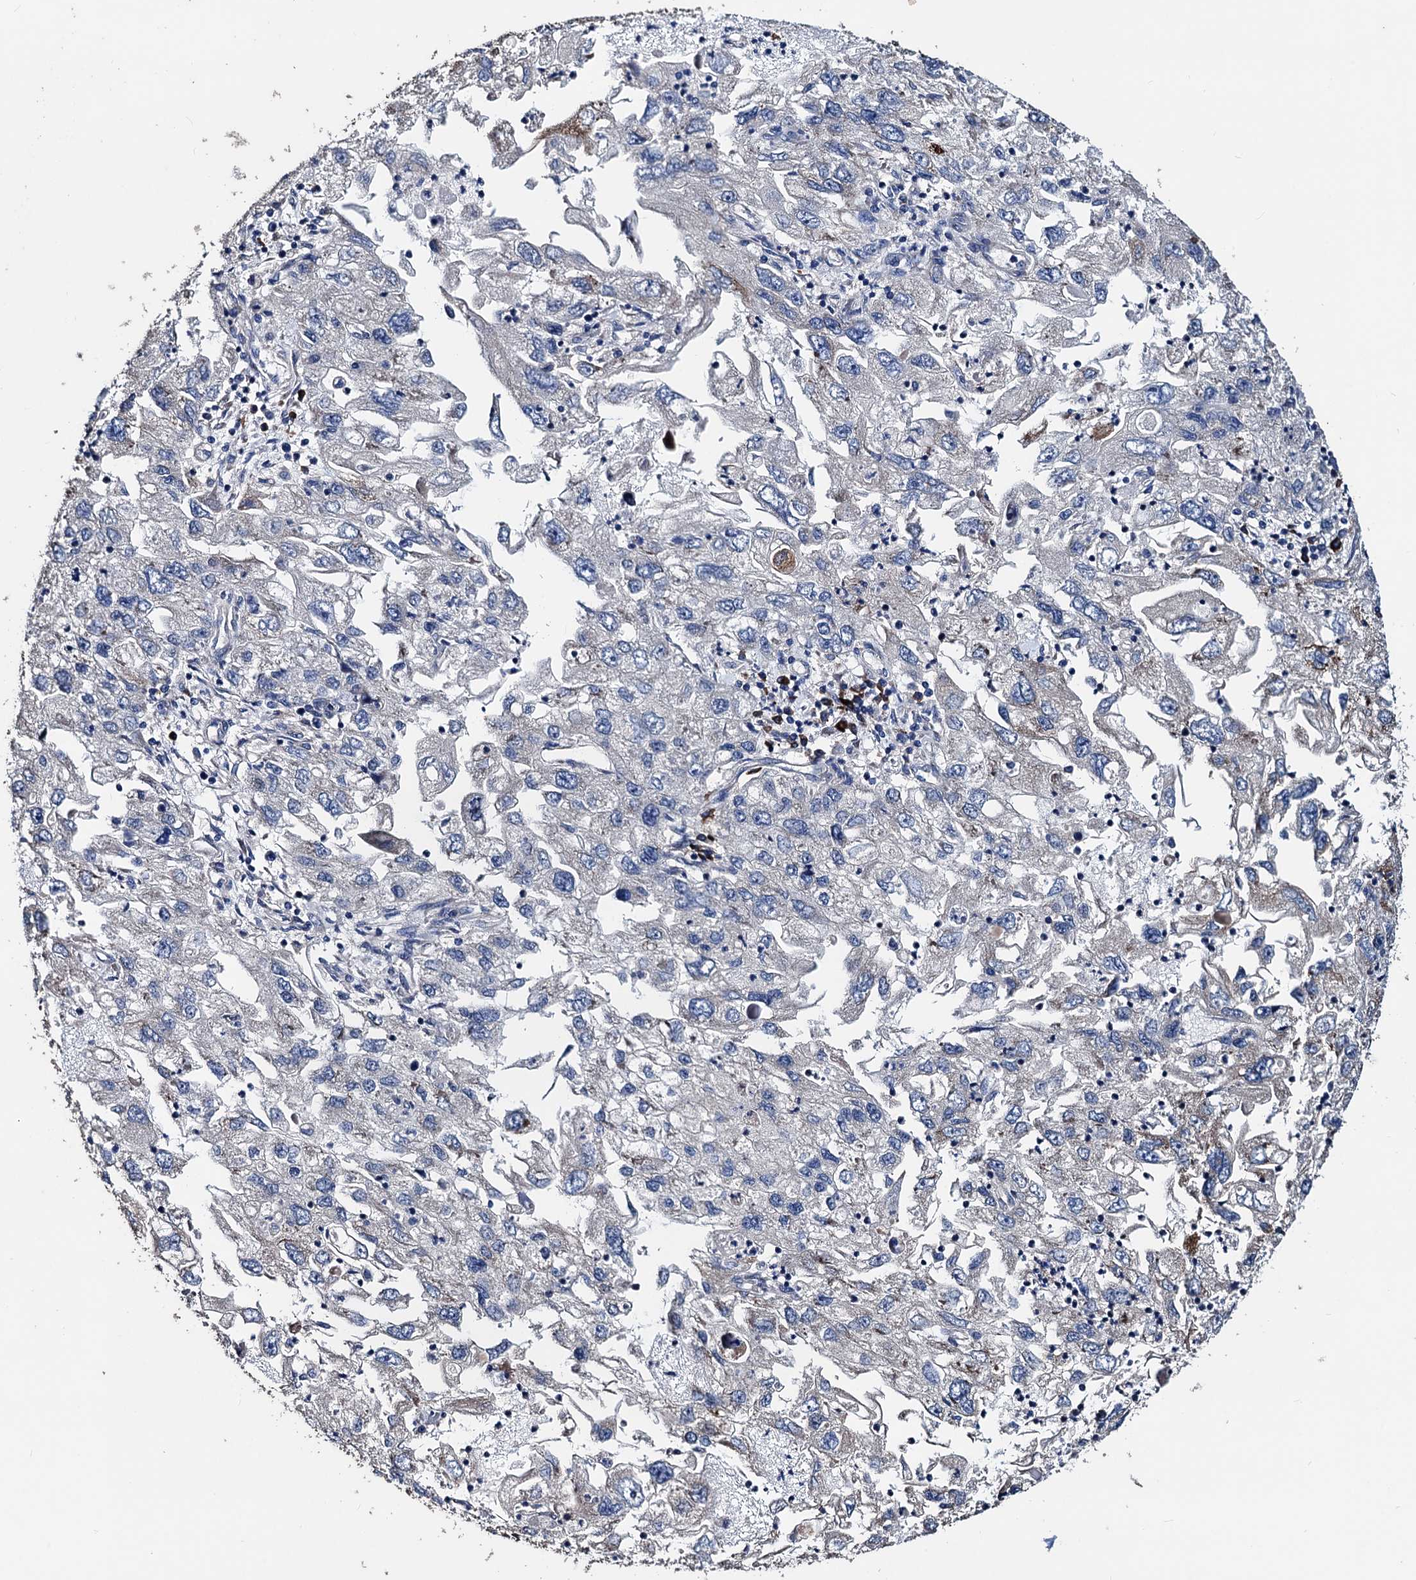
{"staining": {"intensity": "negative", "quantity": "none", "location": "none"}, "tissue": "endometrial cancer", "cell_type": "Tumor cells", "image_type": "cancer", "snomed": [{"axis": "morphology", "description": "Adenocarcinoma, NOS"}, {"axis": "topography", "description": "Endometrium"}], "caption": "Immunohistochemical staining of endometrial cancer shows no significant positivity in tumor cells.", "gene": "AKAP11", "patient": {"sex": "female", "age": 49}}